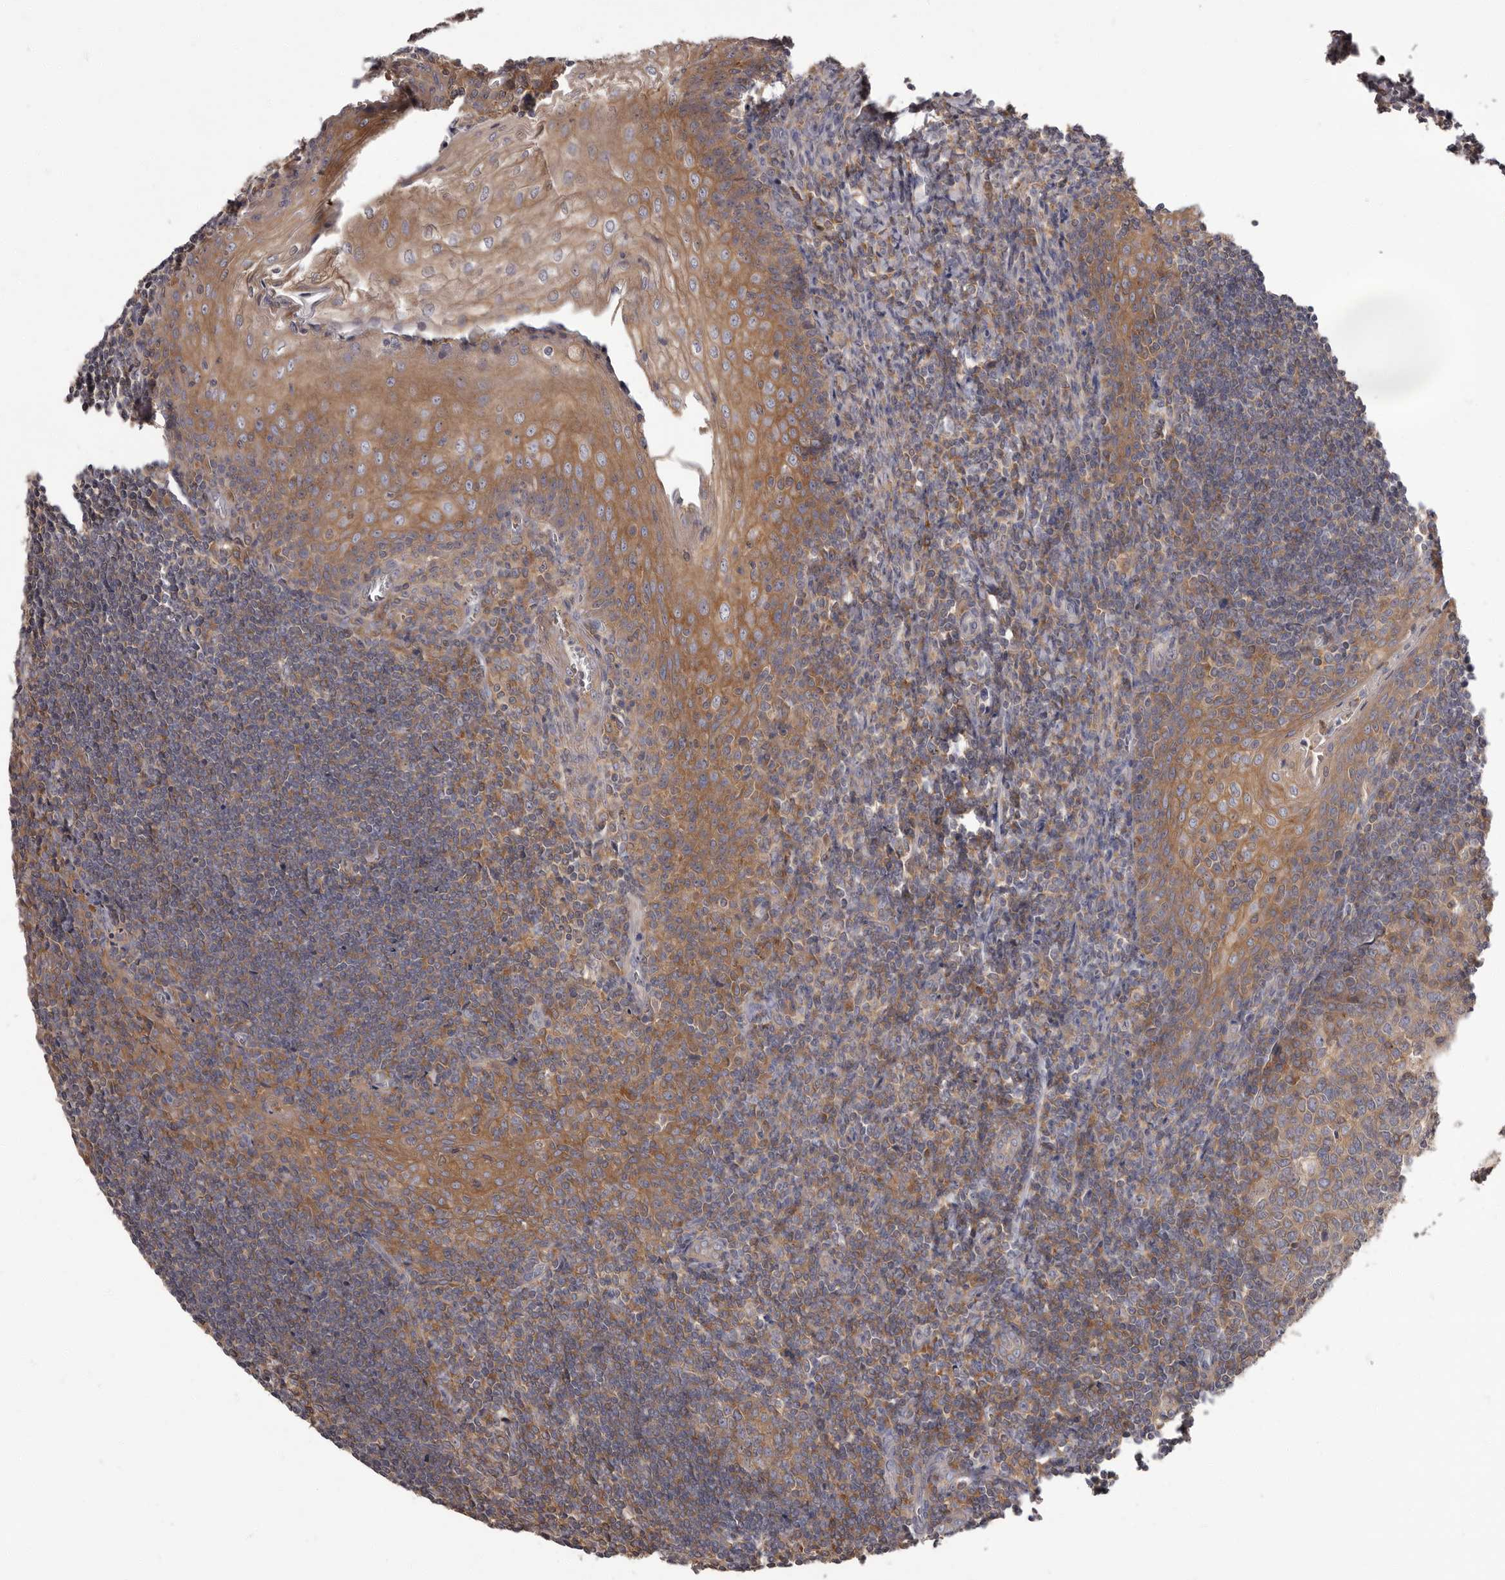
{"staining": {"intensity": "weak", "quantity": "25%-75%", "location": "cytoplasmic/membranous"}, "tissue": "tonsil", "cell_type": "Germinal center cells", "image_type": "normal", "snomed": [{"axis": "morphology", "description": "Normal tissue, NOS"}, {"axis": "topography", "description": "Tonsil"}], "caption": "Tonsil stained for a protein (brown) reveals weak cytoplasmic/membranous positive positivity in approximately 25%-75% of germinal center cells.", "gene": "APEH", "patient": {"sex": "male", "age": 27}}